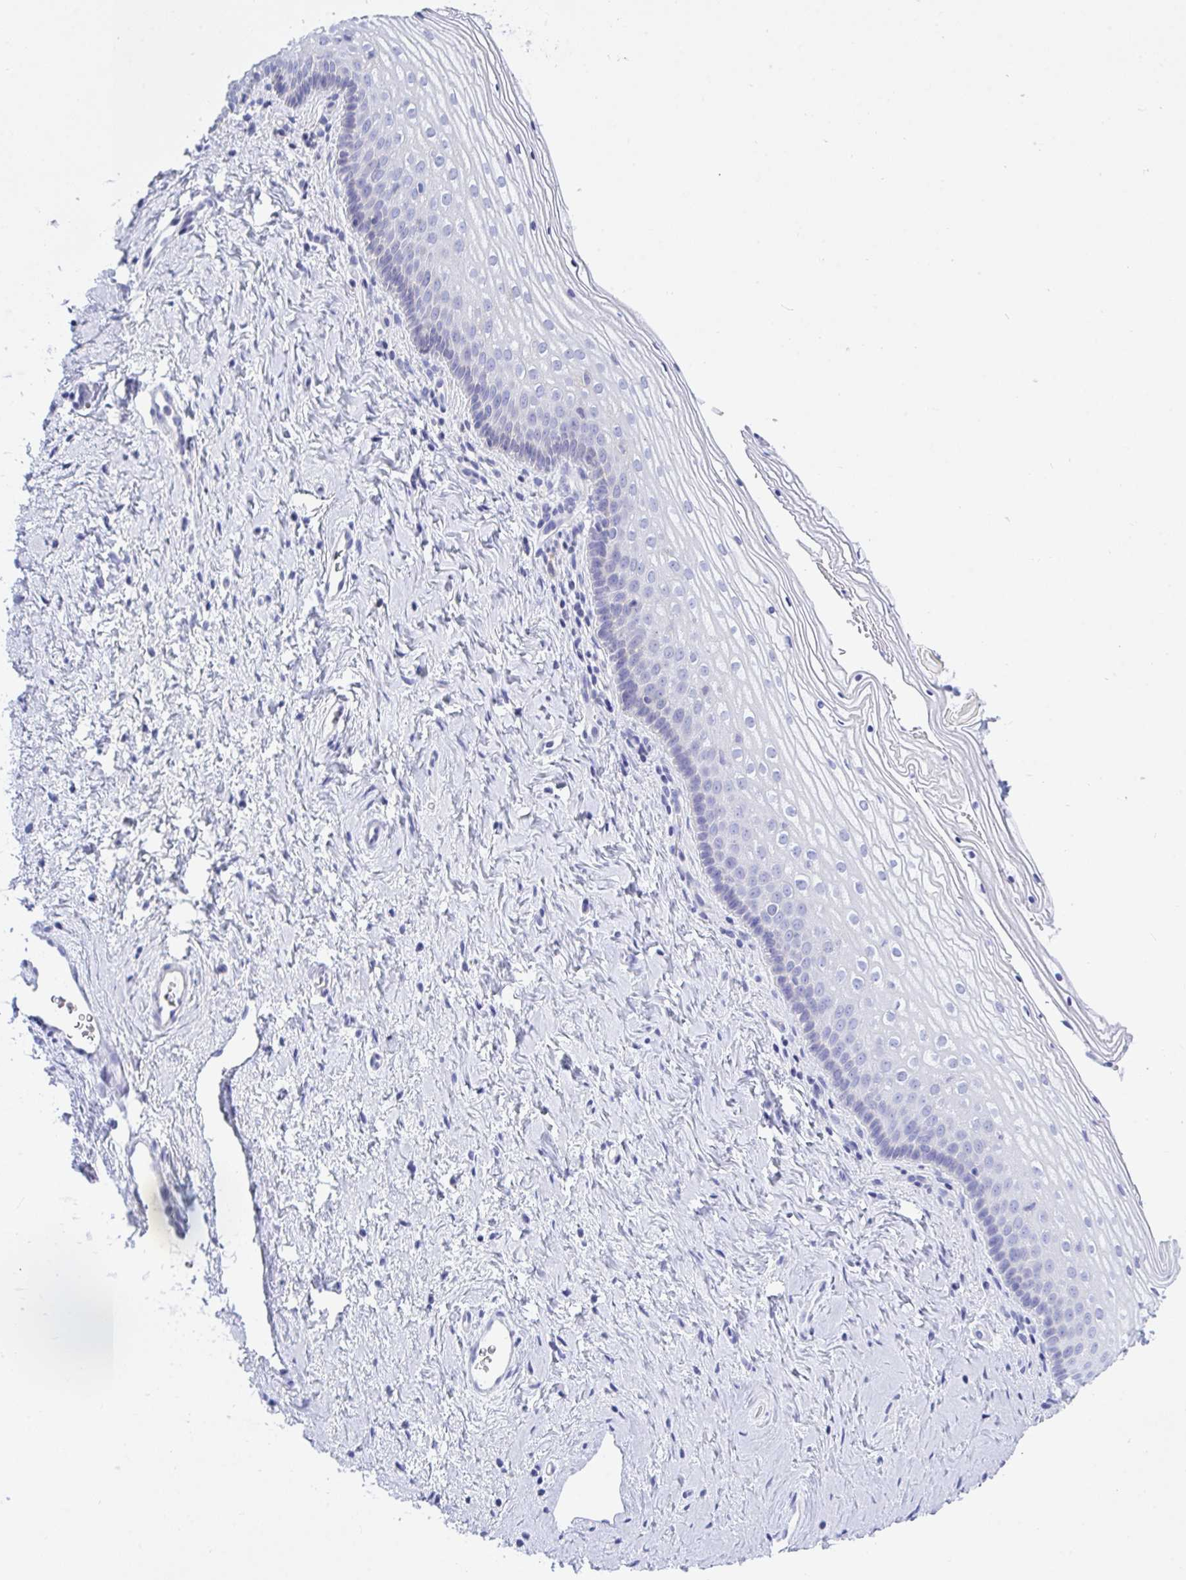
{"staining": {"intensity": "negative", "quantity": "none", "location": "none"}, "tissue": "vagina", "cell_type": "Squamous epithelial cells", "image_type": "normal", "snomed": [{"axis": "morphology", "description": "Normal tissue, NOS"}, {"axis": "morphology", "description": "Squamous cell carcinoma, NOS"}, {"axis": "topography", "description": "Vagina"}, {"axis": "topography", "description": "Cervix"}], "caption": "Photomicrograph shows no significant protein positivity in squamous epithelial cells of normal vagina.", "gene": "FRMD3", "patient": {"sex": "female", "age": 45}}